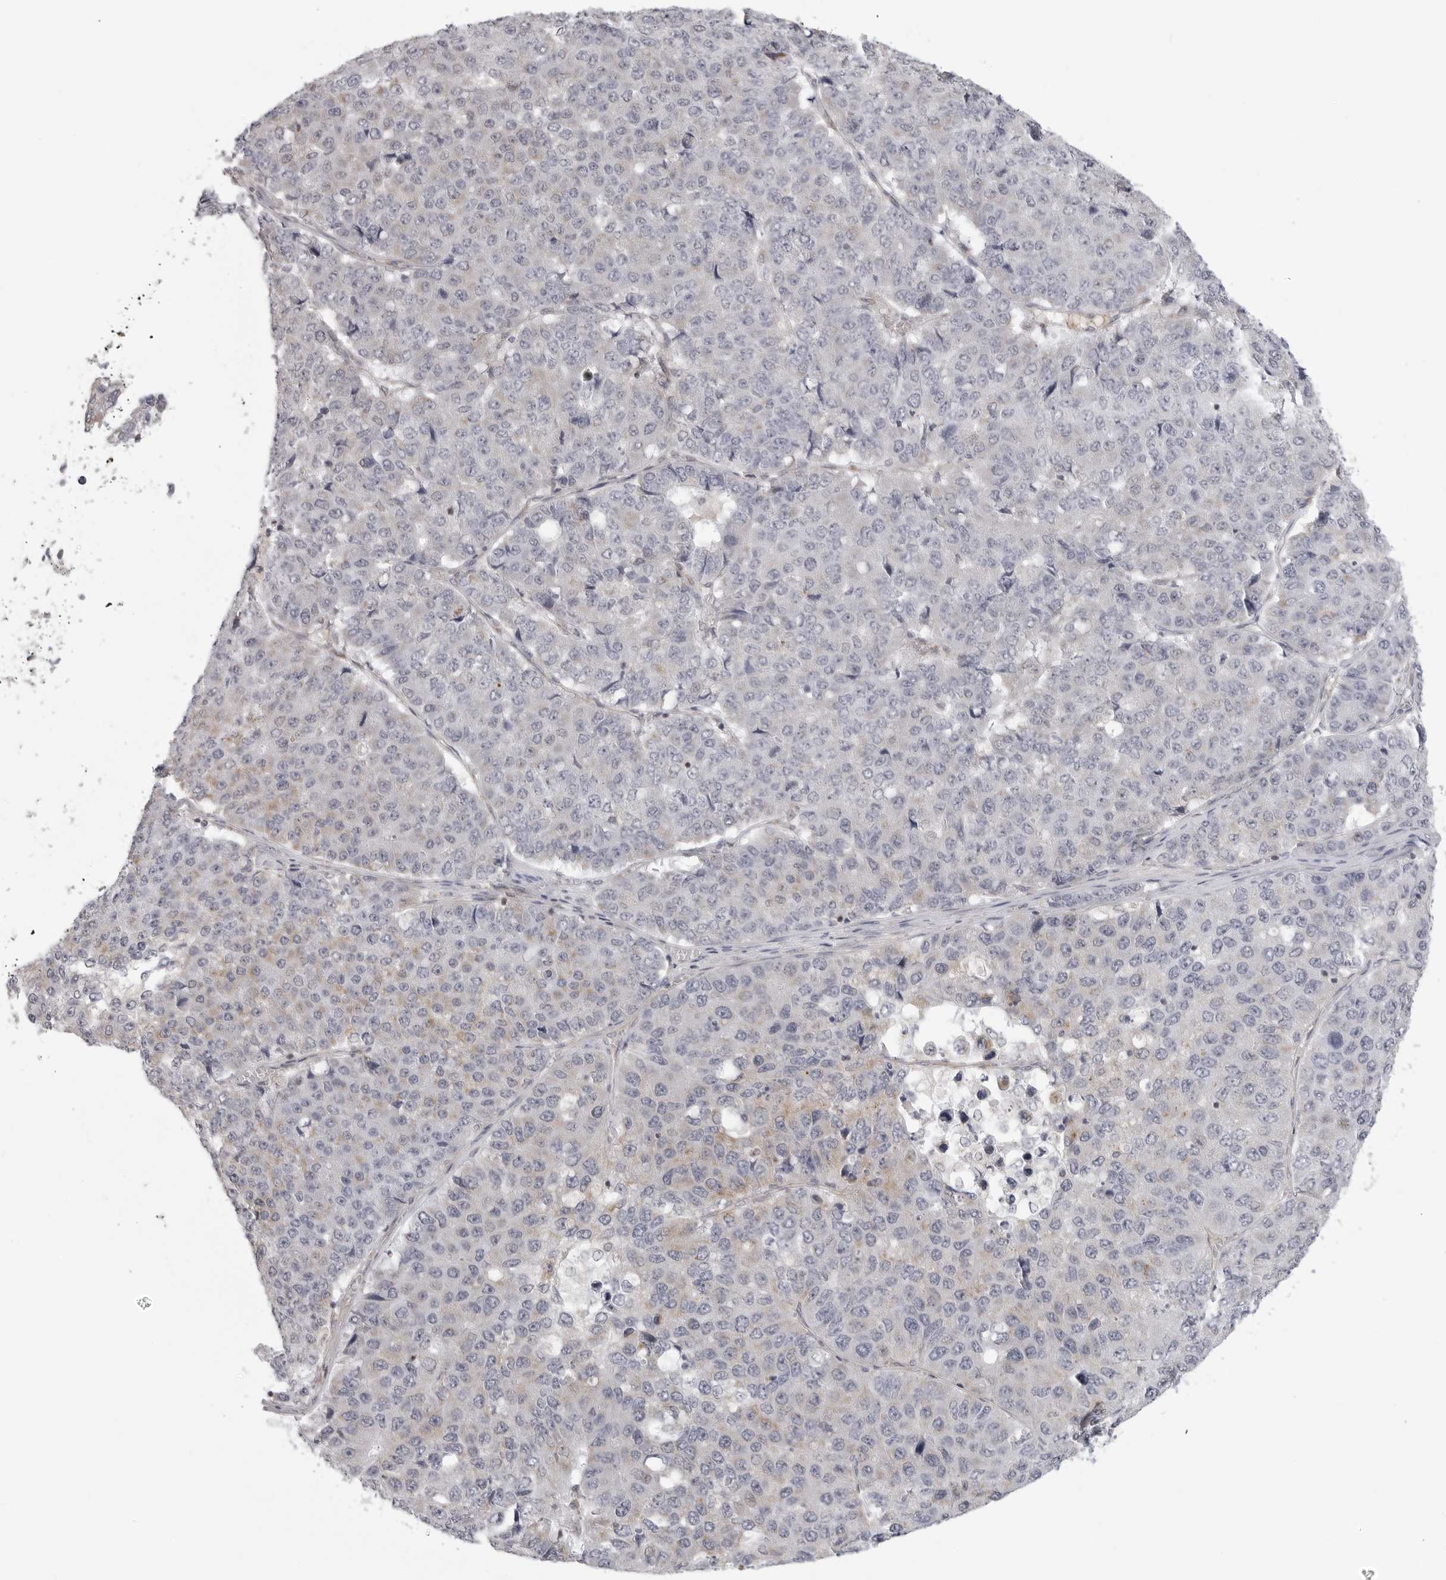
{"staining": {"intensity": "negative", "quantity": "none", "location": "none"}, "tissue": "pancreatic cancer", "cell_type": "Tumor cells", "image_type": "cancer", "snomed": [{"axis": "morphology", "description": "Adenocarcinoma, NOS"}, {"axis": "topography", "description": "Pancreas"}], "caption": "Immunohistochemistry photomicrograph of pancreatic cancer (adenocarcinoma) stained for a protein (brown), which demonstrates no expression in tumor cells.", "gene": "MAP7D1", "patient": {"sex": "male", "age": 50}}